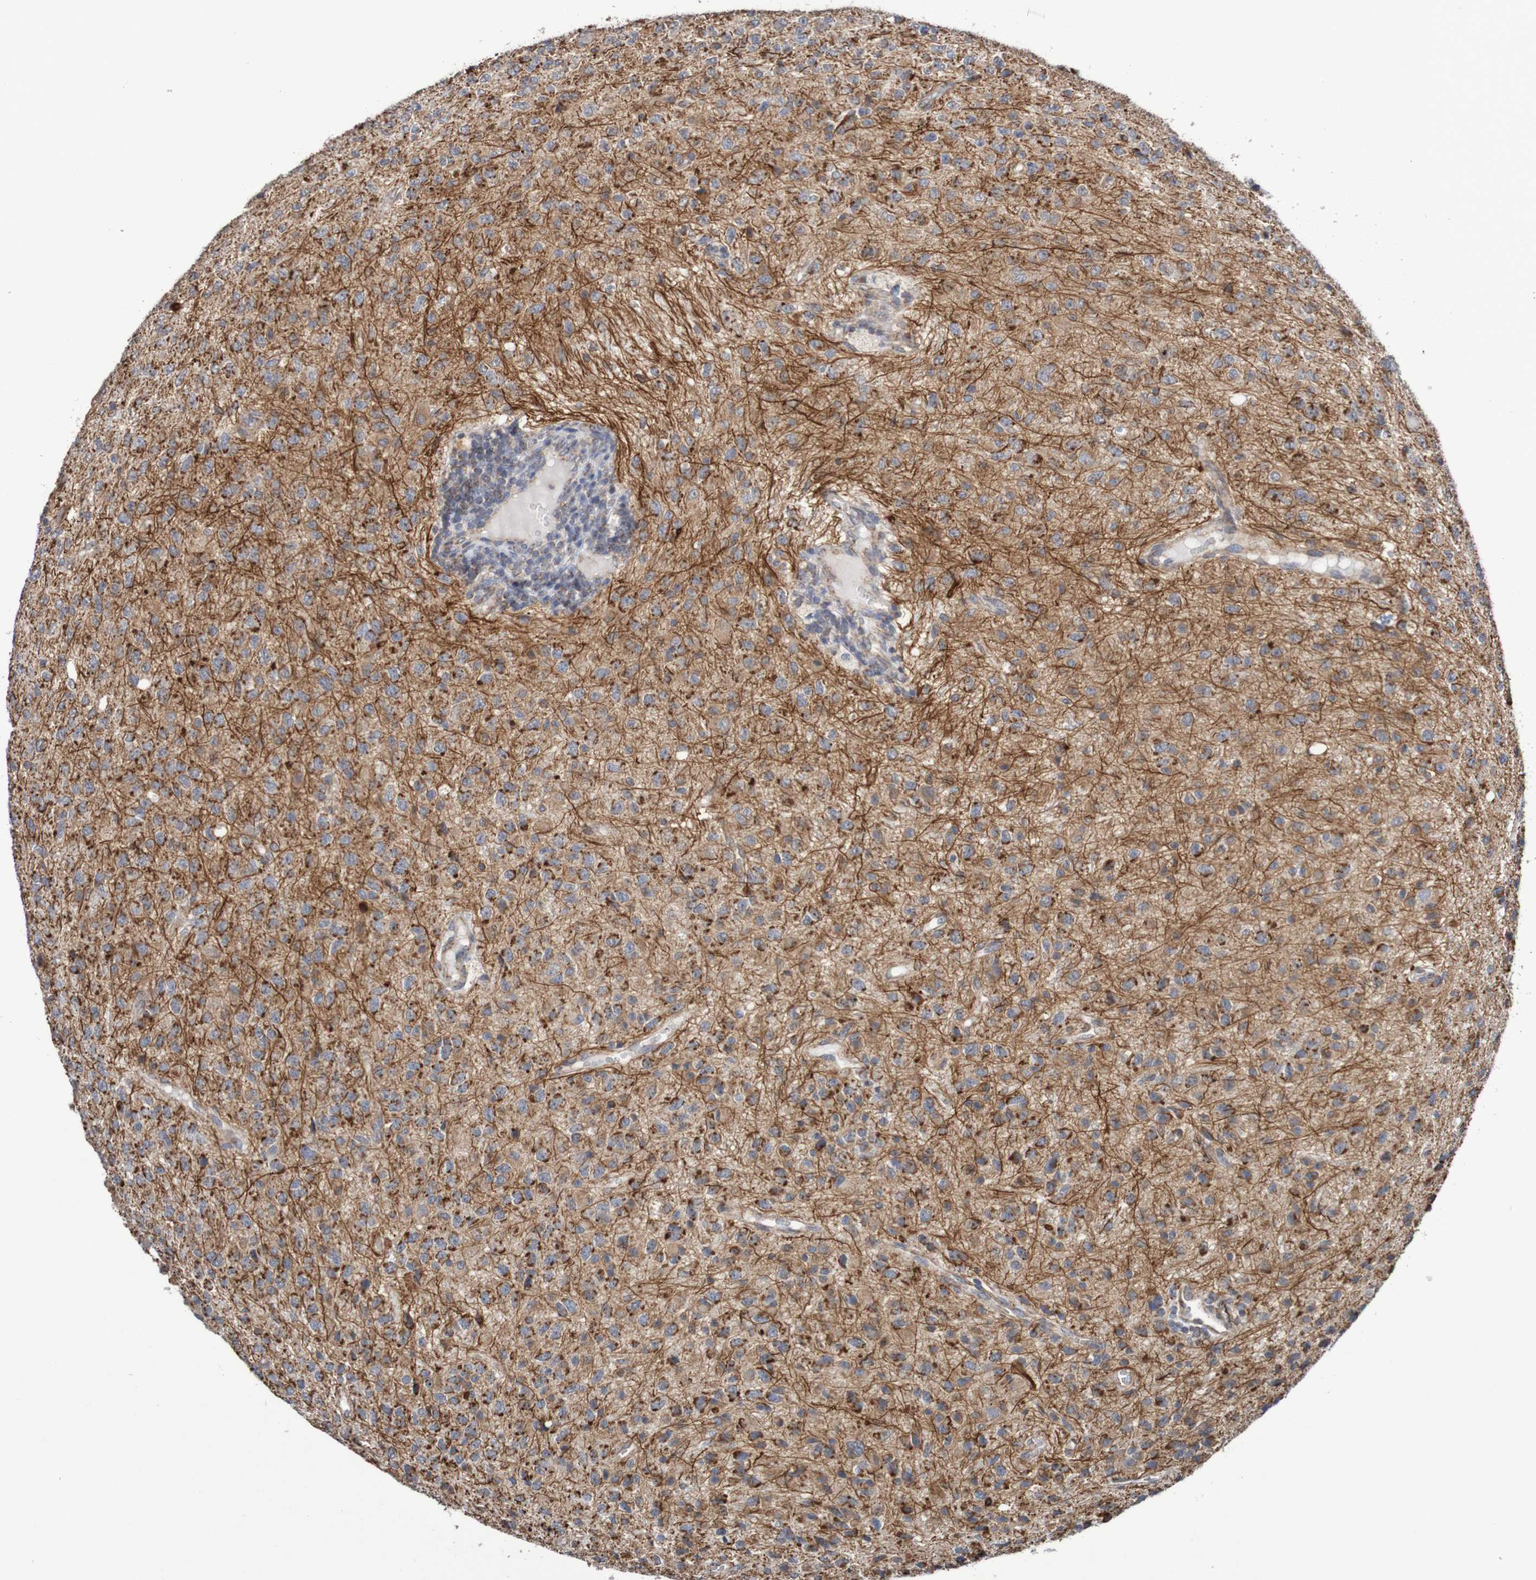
{"staining": {"intensity": "strong", "quantity": "25%-75%", "location": "cytoplasmic/membranous"}, "tissue": "glioma", "cell_type": "Tumor cells", "image_type": "cancer", "snomed": [{"axis": "morphology", "description": "Glioma, malignant, High grade"}, {"axis": "topography", "description": "pancreas cauda"}], "caption": "This photomicrograph displays immunohistochemistry staining of human glioma, with high strong cytoplasmic/membranous positivity in about 25%-75% of tumor cells.", "gene": "DVL1", "patient": {"sex": "male", "age": 60}}